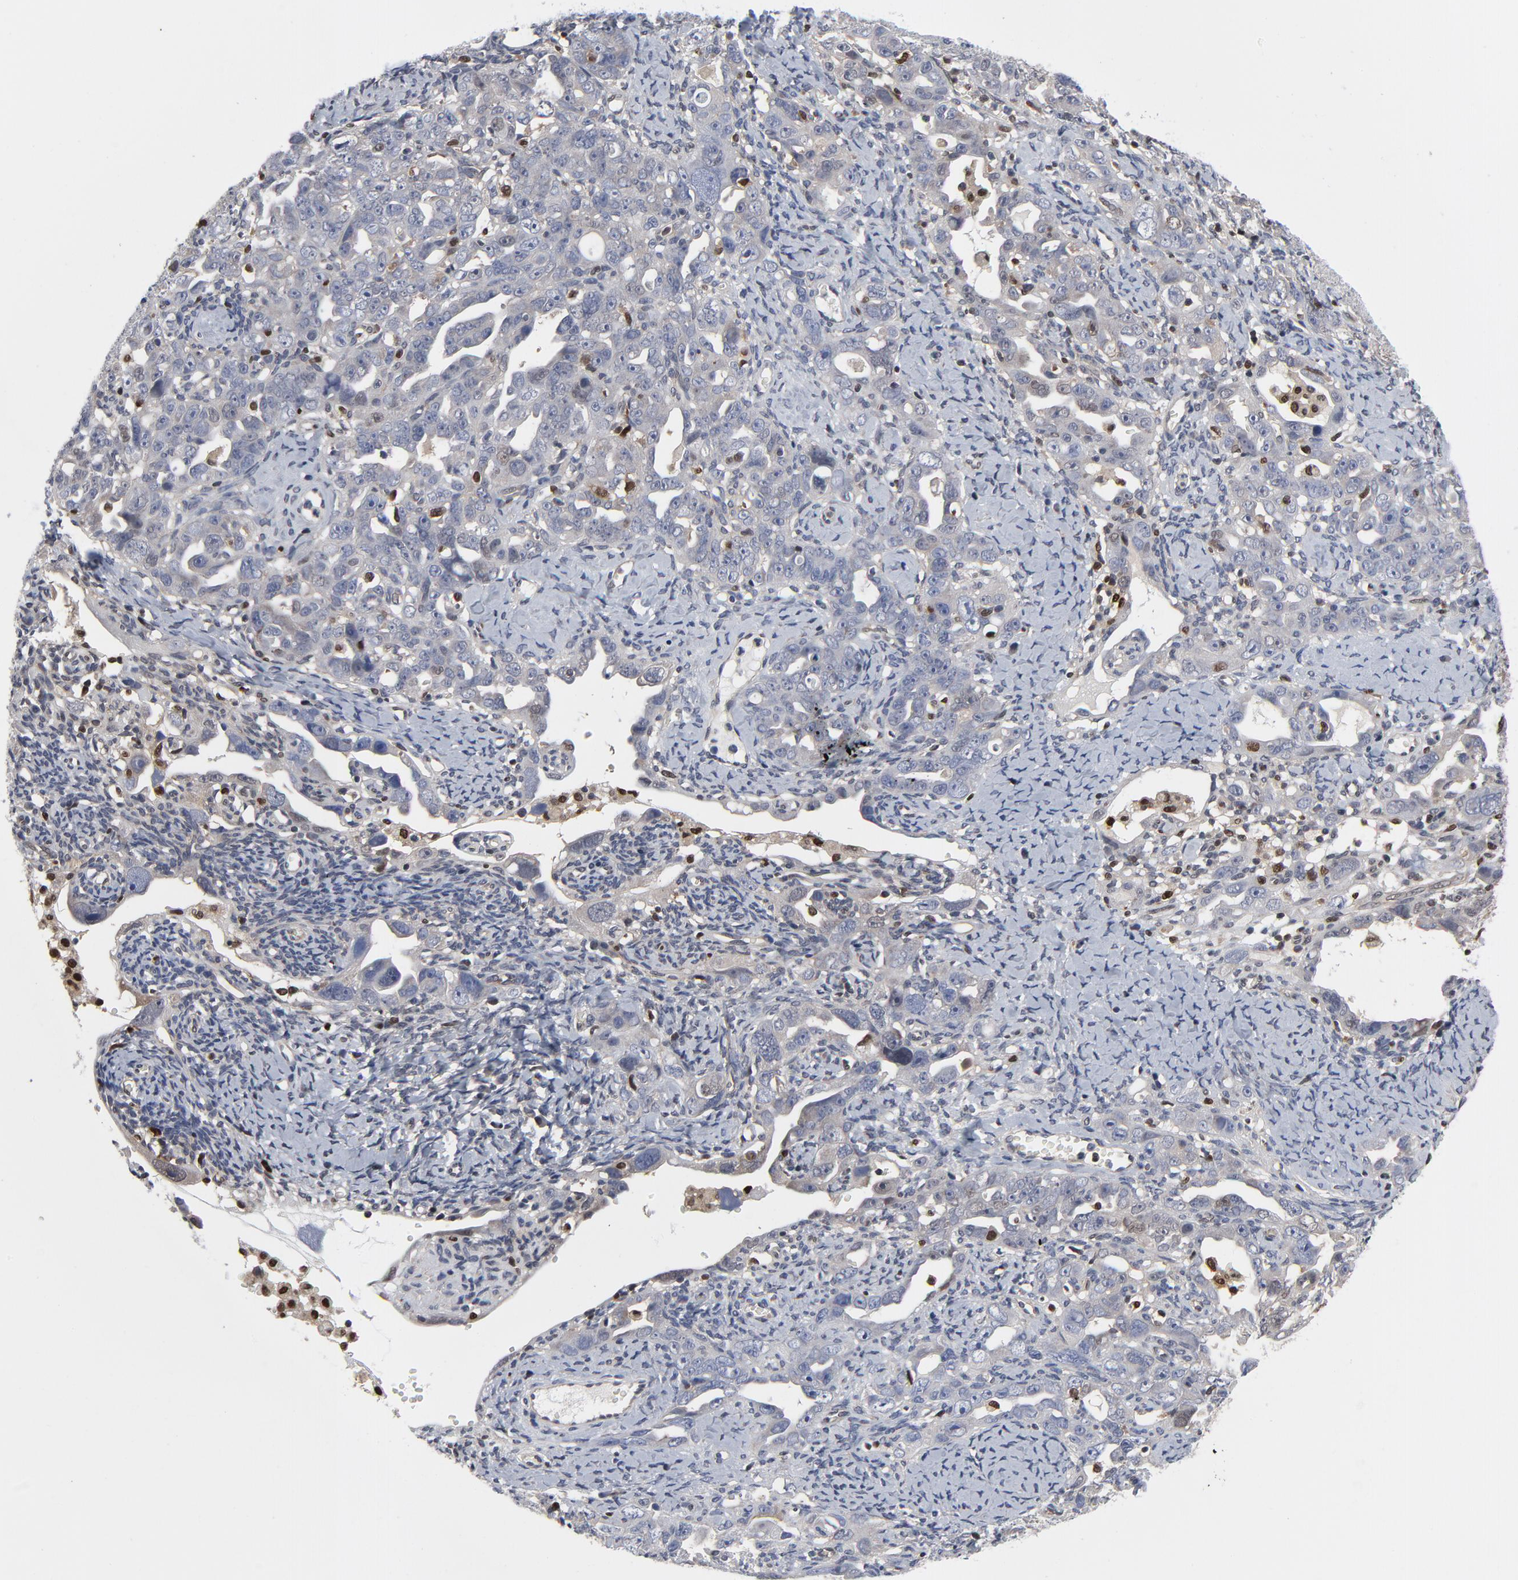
{"staining": {"intensity": "weak", "quantity": "<25%", "location": "cytoplasmic/membranous,nuclear"}, "tissue": "ovarian cancer", "cell_type": "Tumor cells", "image_type": "cancer", "snomed": [{"axis": "morphology", "description": "Cystadenocarcinoma, serous, NOS"}, {"axis": "topography", "description": "Ovary"}], "caption": "Immunohistochemistry image of neoplastic tissue: serous cystadenocarcinoma (ovarian) stained with DAB reveals no significant protein staining in tumor cells.", "gene": "NFKB1", "patient": {"sex": "female", "age": 66}}